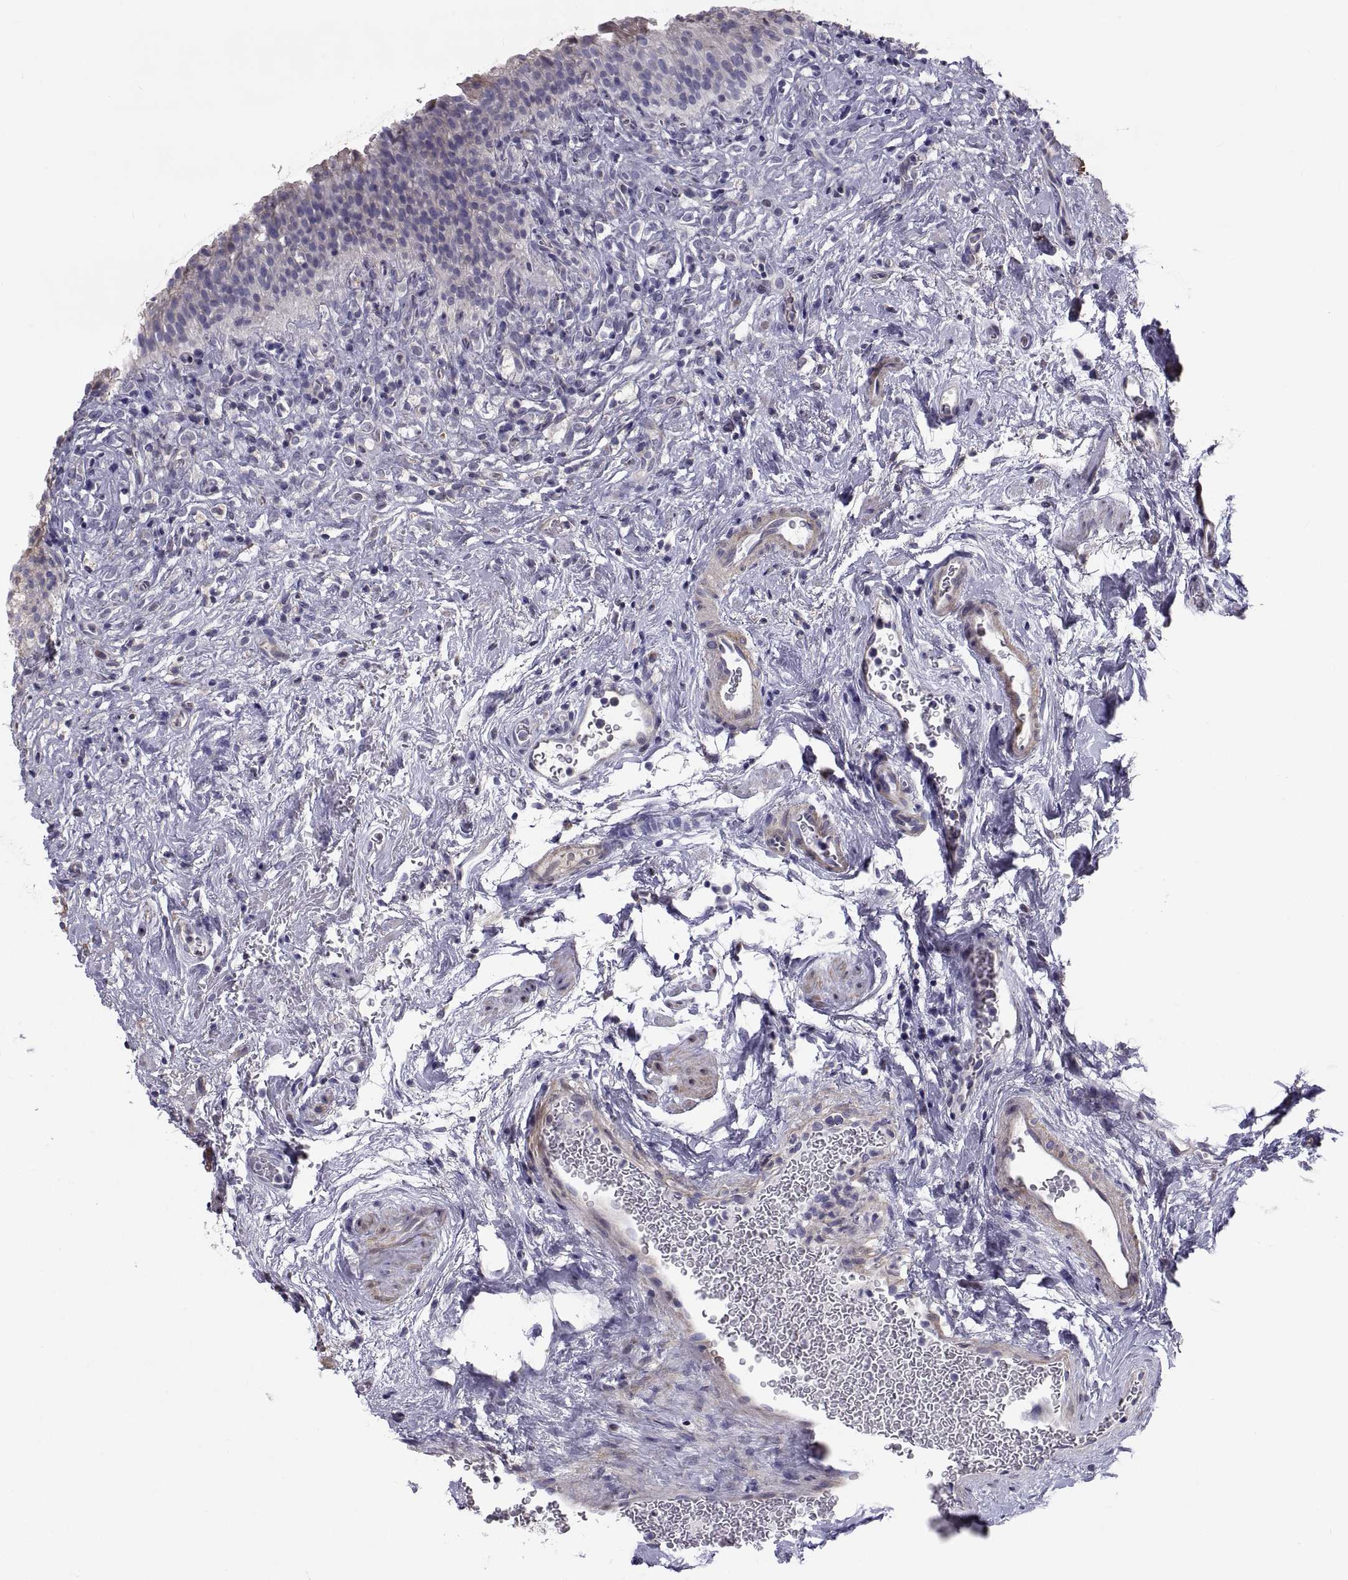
{"staining": {"intensity": "moderate", "quantity": "<25%", "location": "cytoplasmic/membranous"}, "tissue": "urinary bladder", "cell_type": "Urothelial cells", "image_type": "normal", "snomed": [{"axis": "morphology", "description": "Normal tissue, NOS"}, {"axis": "topography", "description": "Urinary bladder"}], "caption": "Immunohistochemistry image of normal urinary bladder: human urinary bladder stained using immunohistochemistry (IHC) reveals low levels of moderate protein expression localized specifically in the cytoplasmic/membranous of urothelial cells, appearing as a cytoplasmic/membranous brown color.", "gene": "ANO1", "patient": {"sex": "male", "age": 76}}